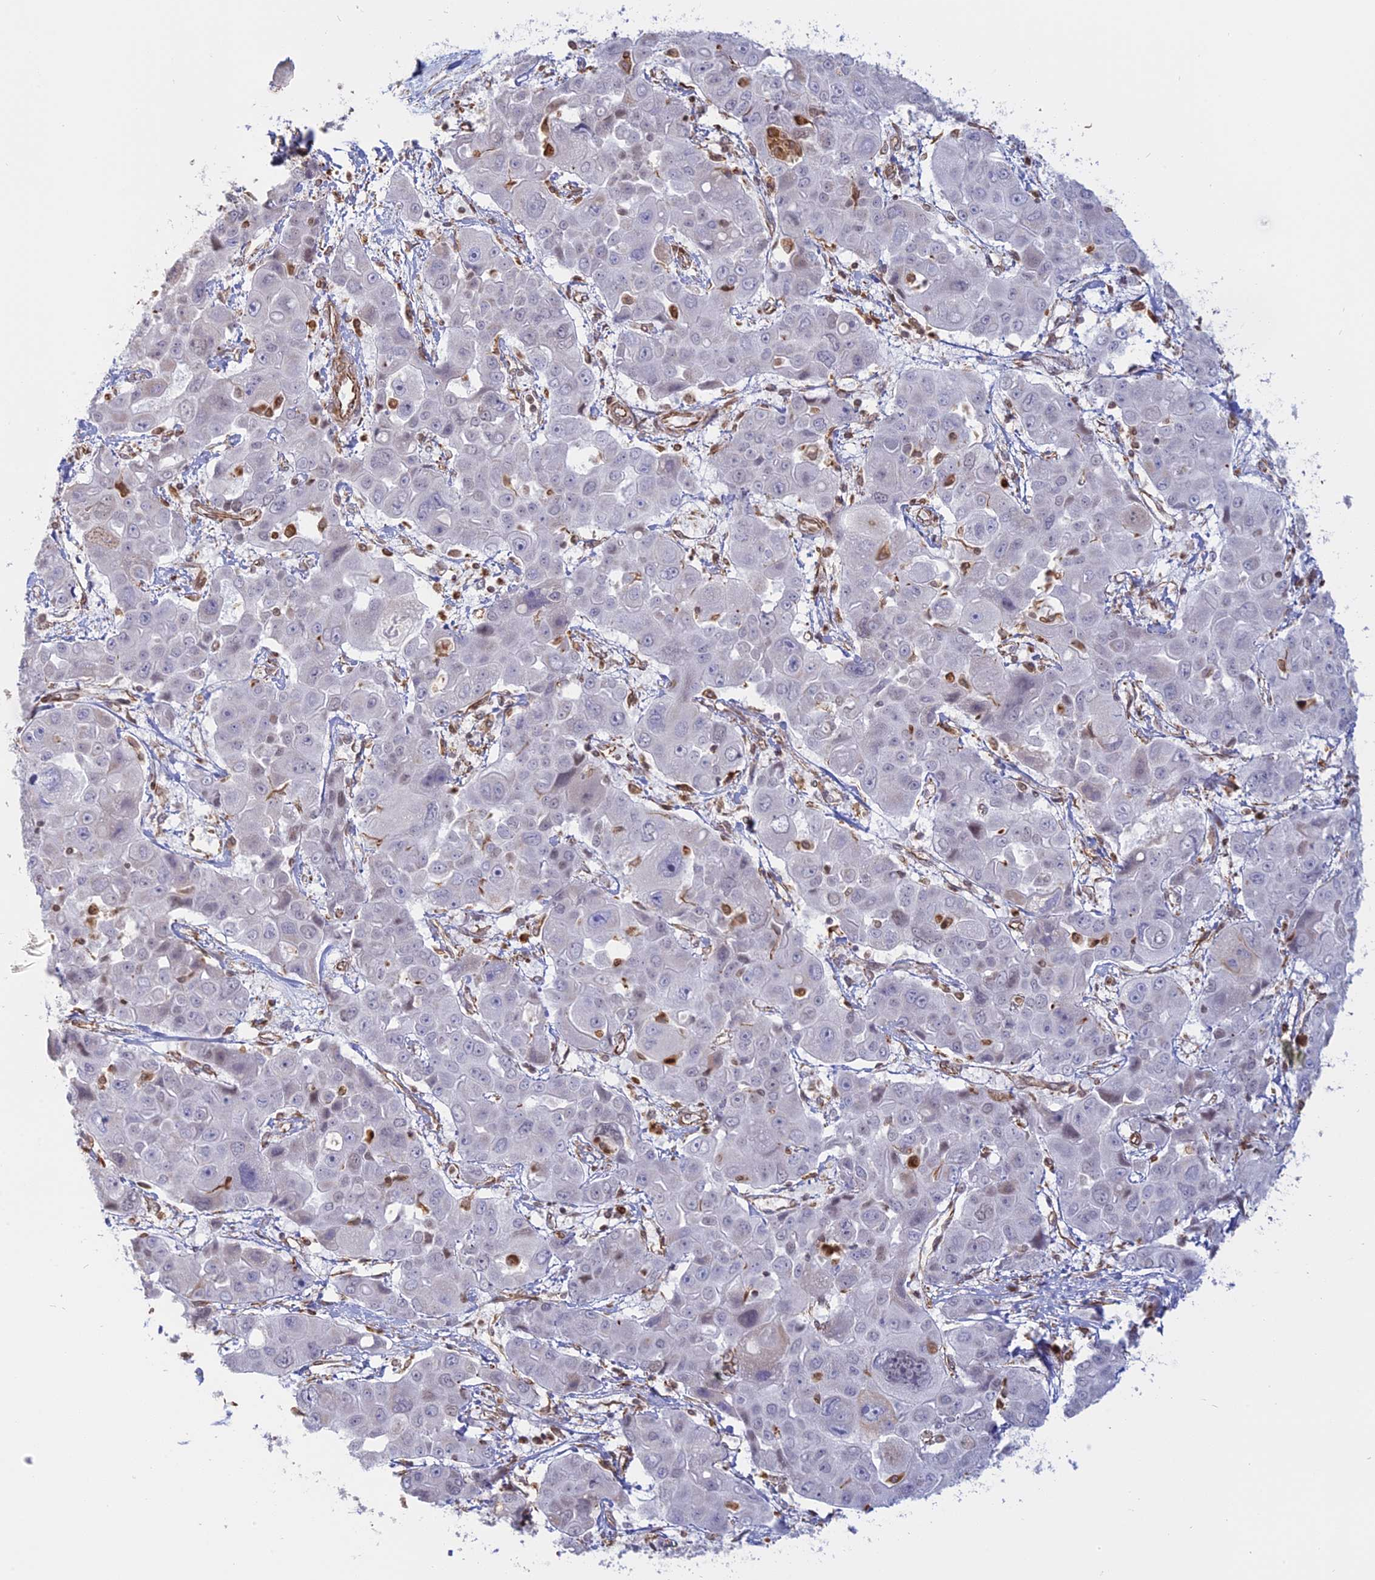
{"staining": {"intensity": "negative", "quantity": "none", "location": "none"}, "tissue": "liver cancer", "cell_type": "Tumor cells", "image_type": "cancer", "snomed": [{"axis": "morphology", "description": "Cholangiocarcinoma"}, {"axis": "topography", "description": "Liver"}], "caption": "Immunohistochemistry (IHC) photomicrograph of neoplastic tissue: human liver cholangiocarcinoma stained with DAB (3,3'-diaminobenzidine) shows no significant protein staining in tumor cells. (Stains: DAB (3,3'-diaminobenzidine) immunohistochemistry with hematoxylin counter stain, Microscopy: brightfield microscopy at high magnification).", "gene": "APOBR", "patient": {"sex": "male", "age": 67}}